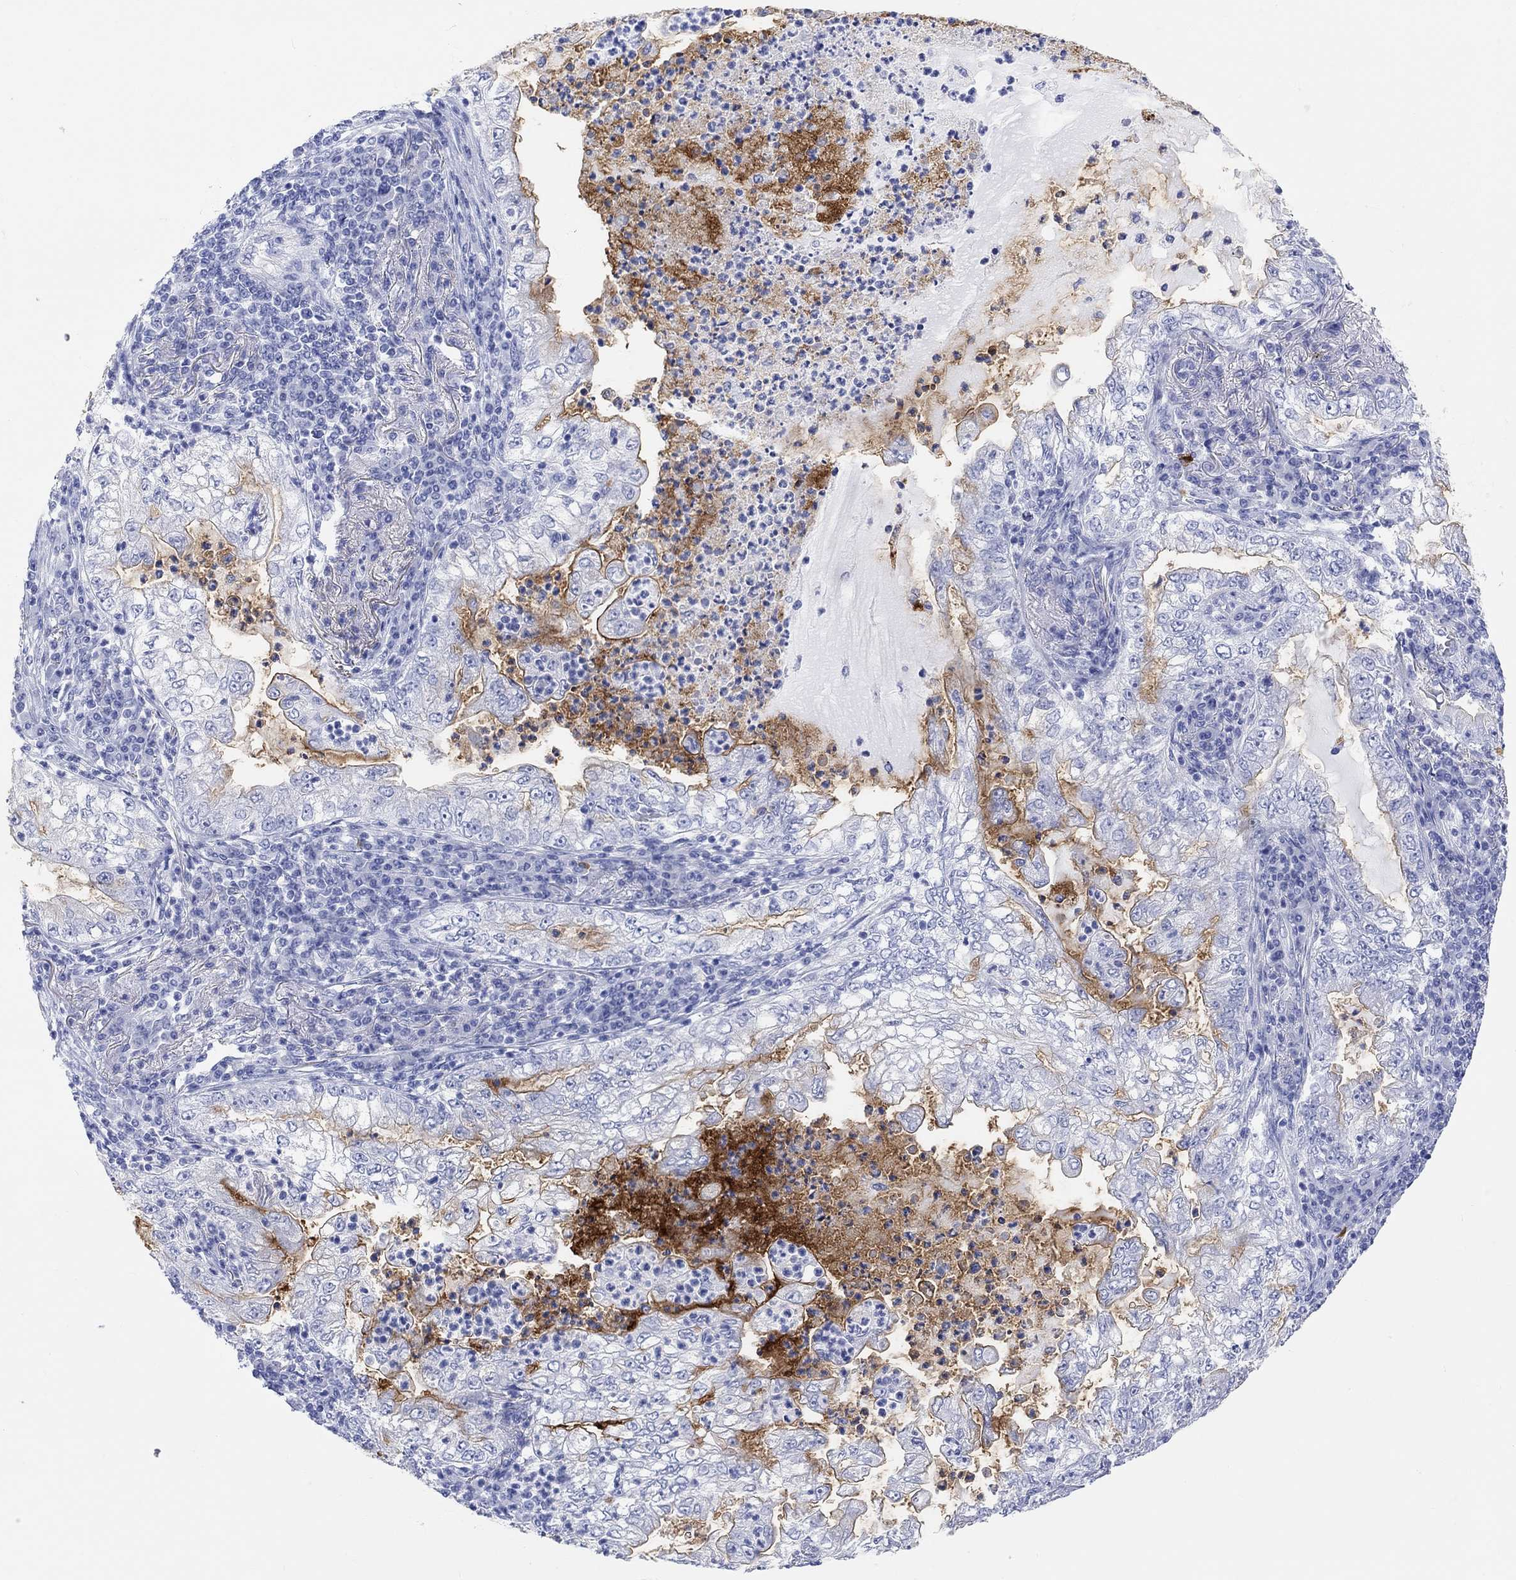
{"staining": {"intensity": "moderate", "quantity": "<25%", "location": "cytoplasmic/membranous"}, "tissue": "lung cancer", "cell_type": "Tumor cells", "image_type": "cancer", "snomed": [{"axis": "morphology", "description": "Adenocarcinoma, NOS"}, {"axis": "topography", "description": "Lung"}], "caption": "Human lung adenocarcinoma stained for a protein (brown) demonstrates moderate cytoplasmic/membranous positive positivity in approximately <25% of tumor cells.", "gene": "XIRP2", "patient": {"sex": "female", "age": 73}}